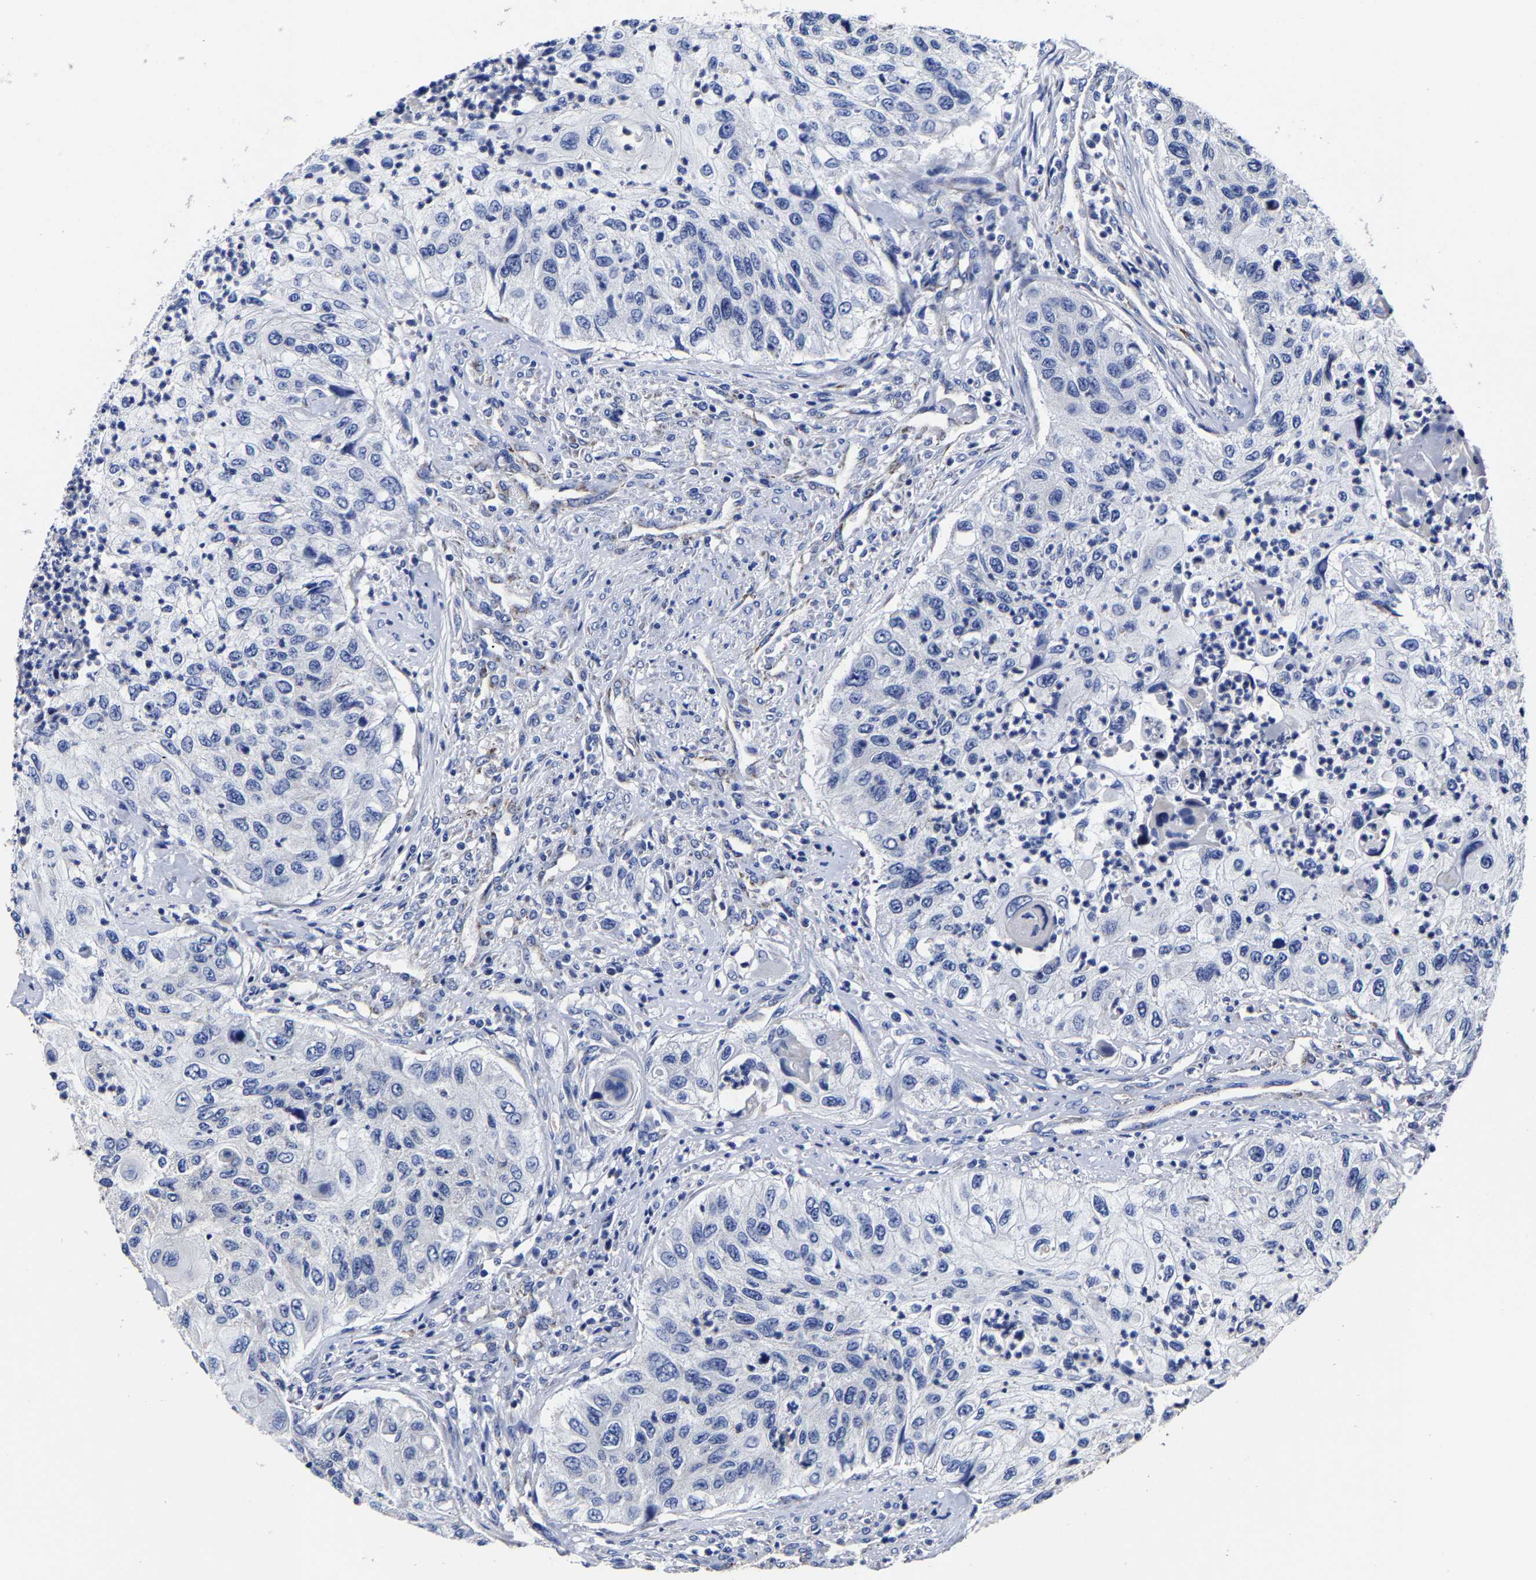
{"staining": {"intensity": "negative", "quantity": "none", "location": "none"}, "tissue": "urothelial cancer", "cell_type": "Tumor cells", "image_type": "cancer", "snomed": [{"axis": "morphology", "description": "Urothelial carcinoma, High grade"}, {"axis": "topography", "description": "Urinary bladder"}], "caption": "High power microscopy image of an immunohistochemistry (IHC) photomicrograph of urothelial cancer, revealing no significant positivity in tumor cells.", "gene": "AASS", "patient": {"sex": "female", "age": 60}}